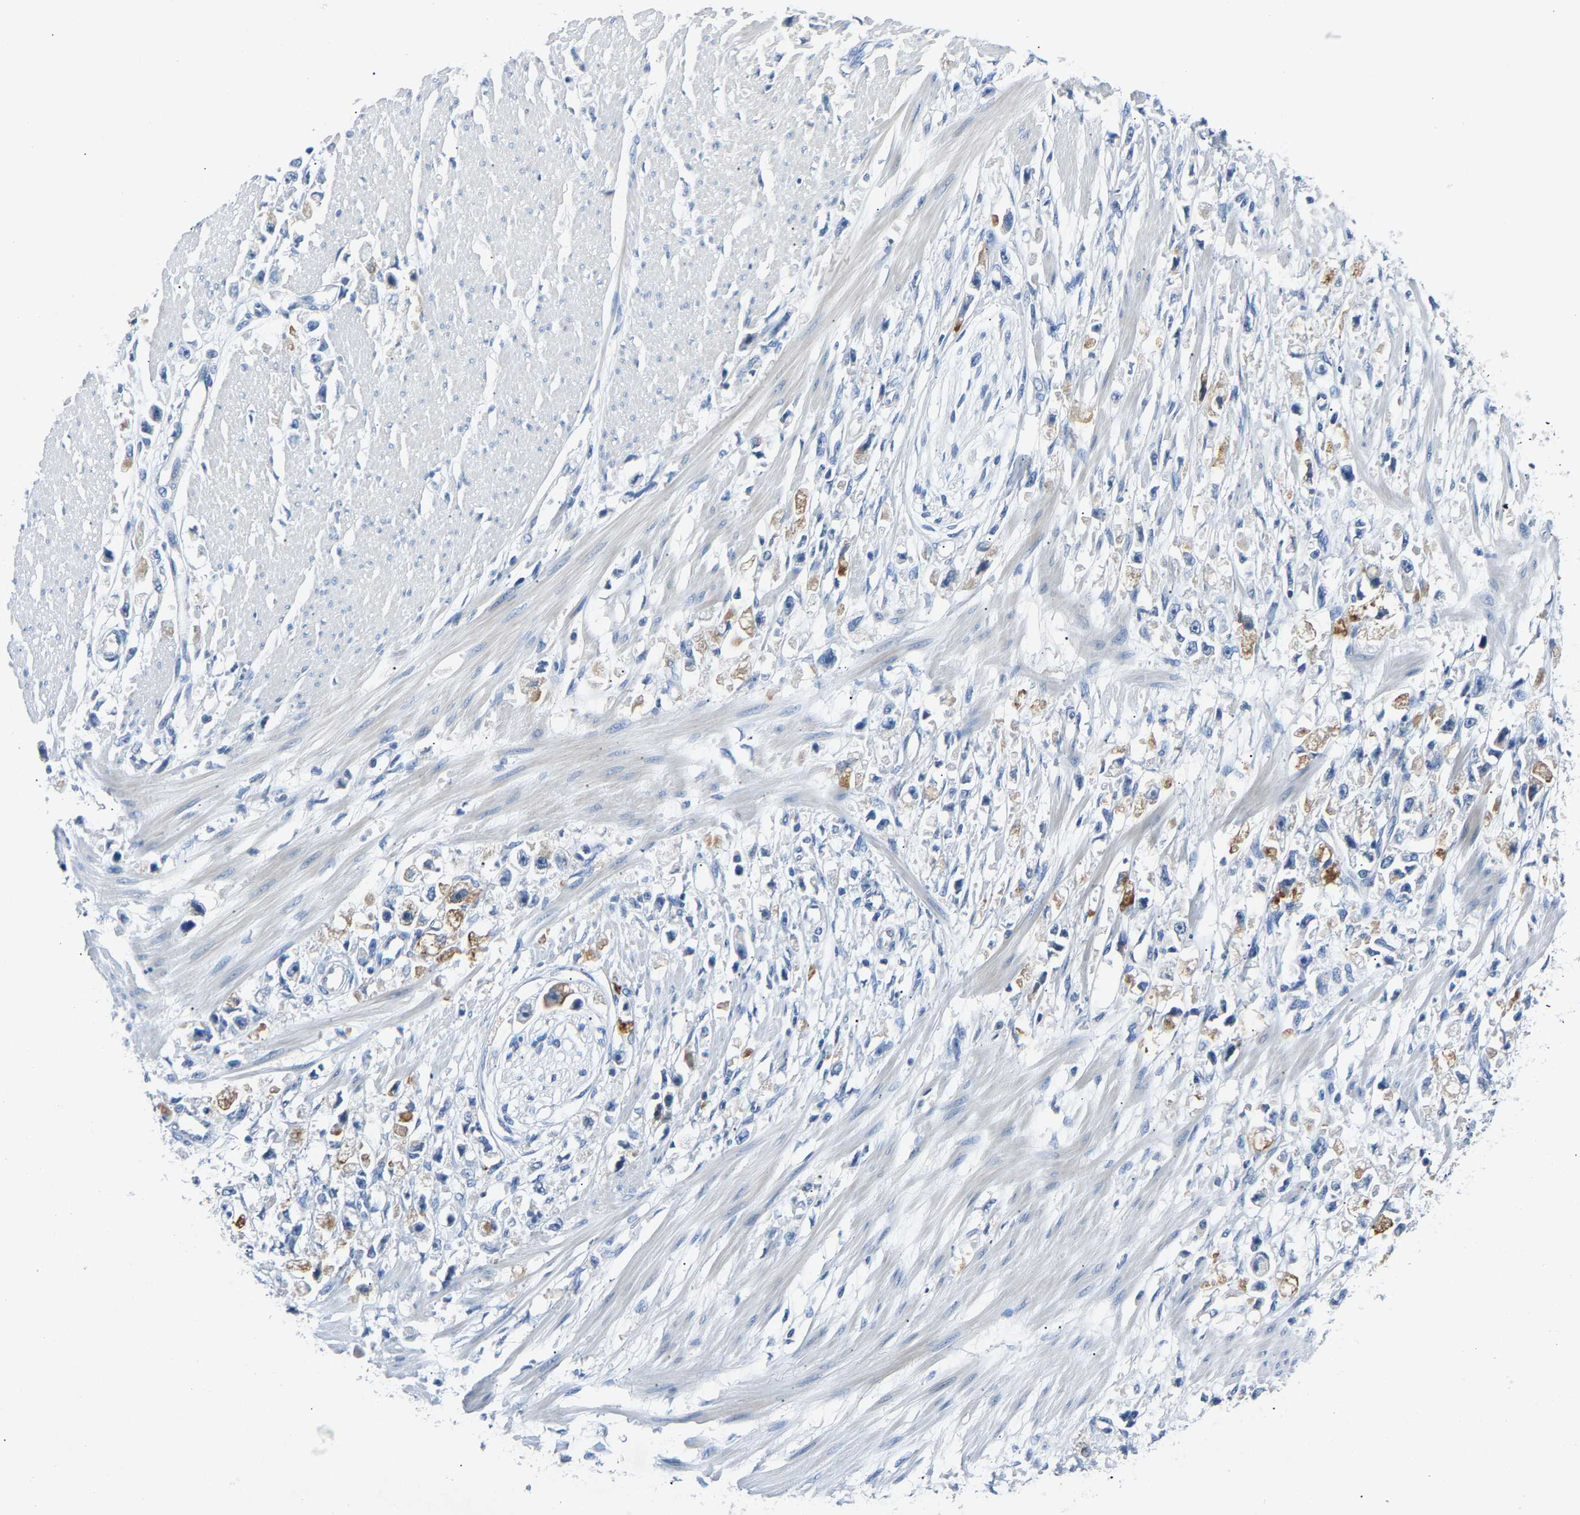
{"staining": {"intensity": "negative", "quantity": "none", "location": "none"}, "tissue": "stomach cancer", "cell_type": "Tumor cells", "image_type": "cancer", "snomed": [{"axis": "morphology", "description": "Adenocarcinoma, NOS"}, {"axis": "topography", "description": "Stomach"}], "caption": "Stomach cancer (adenocarcinoma) was stained to show a protein in brown. There is no significant positivity in tumor cells.", "gene": "DNAAF5", "patient": {"sex": "female", "age": 59}}